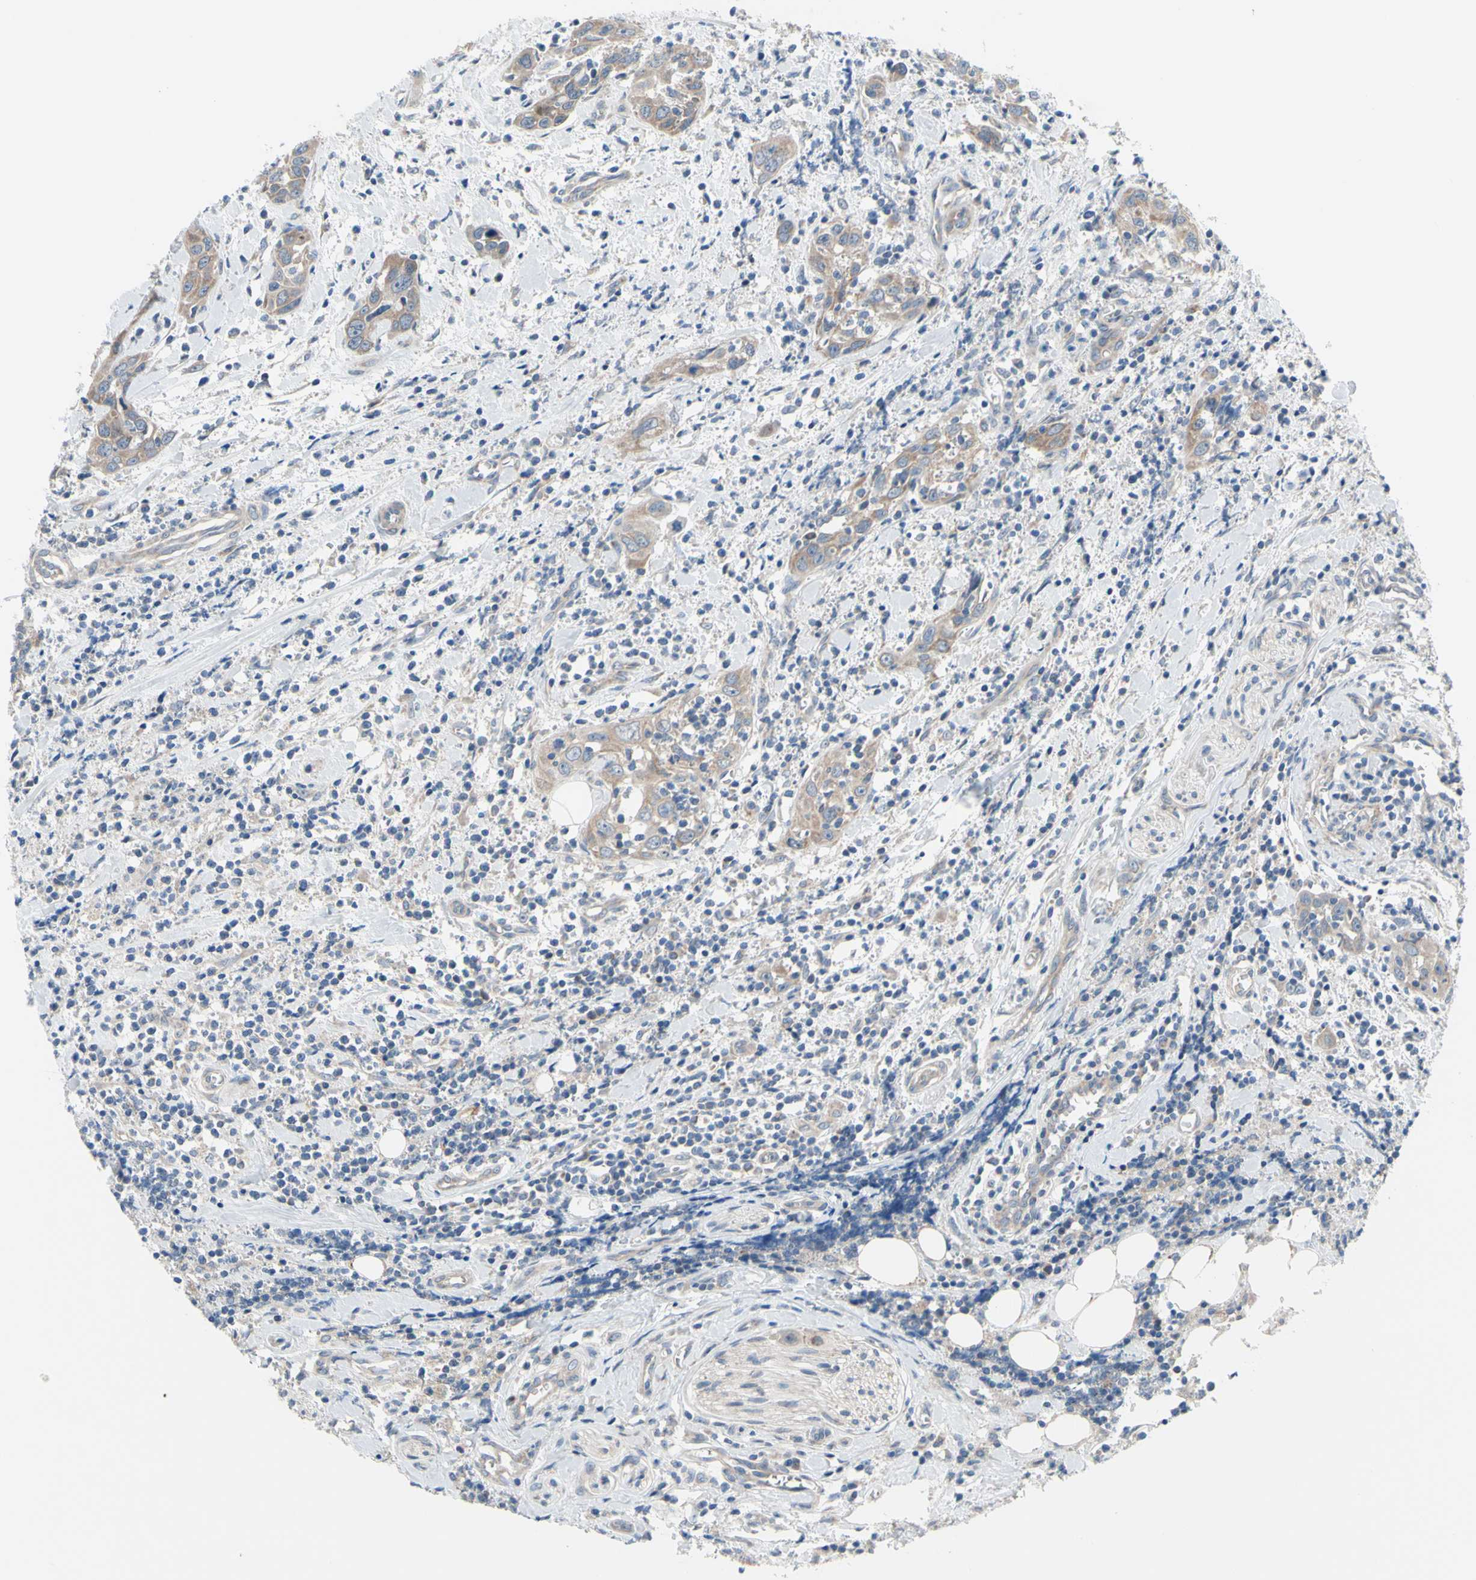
{"staining": {"intensity": "weak", "quantity": ">75%", "location": "cytoplasmic/membranous"}, "tissue": "head and neck cancer", "cell_type": "Tumor cells", "image_type": "cancer", "snomed": [{"axis": "morphology", "description": "Squamous cell carcinoma, NOS"}, {"axis": "topography", "description": "Oral tissue"}, {"axis": "topography", "description": "Head-Neck"}], "caption": "Immunohistochemistry of human squamous cell carcinoma (head and neck) demonstrates low levels of weak cytoplasmic/membranous staining in approximately >75% of tumor cells.", "gene": "GRAMD2B", "patient": {"sex": "female", "age": 50}}